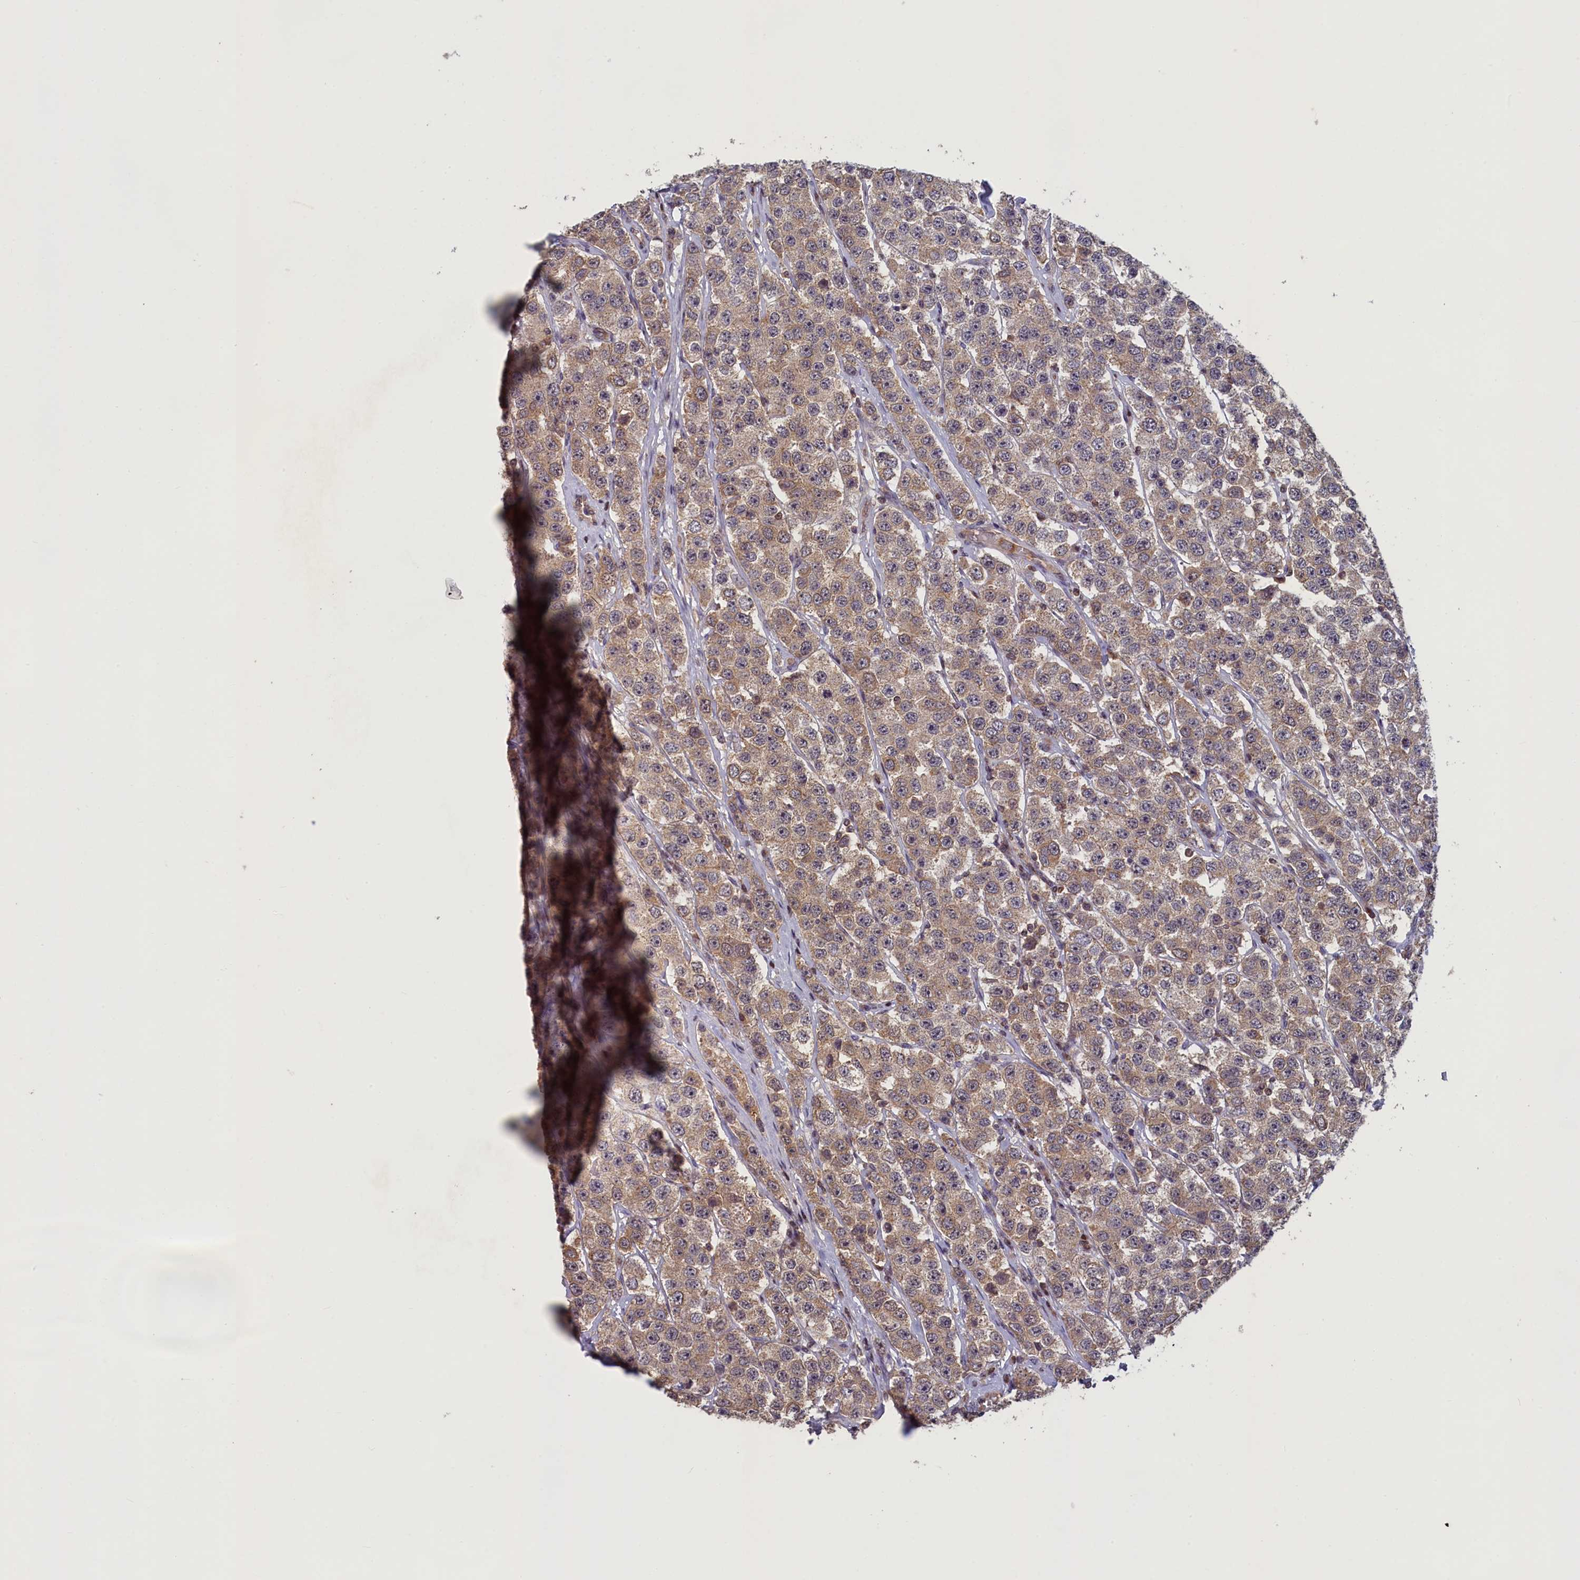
{"staining": {"intensity": "weak", "quantity": ">75%", "location": "cytoplasmic/membranous"}, "tissue": "testis cancer", "cell_type": "Tumor cells", "image_type": "cancer", "snomed": [{"axis": "morphology", "description": "Seminoma, NOS"}, {"axis": "topography", "description": "Testis"}], "caption": "Testis seminoma stained for a protein reveals weak cytoplasmic/membranous positivity in tumor cells. (brown staining indicates protein expression, while blue staining denotes nuclei).", "gene": "NUBP1", "patient": {"sex": "male", "age": 28}}